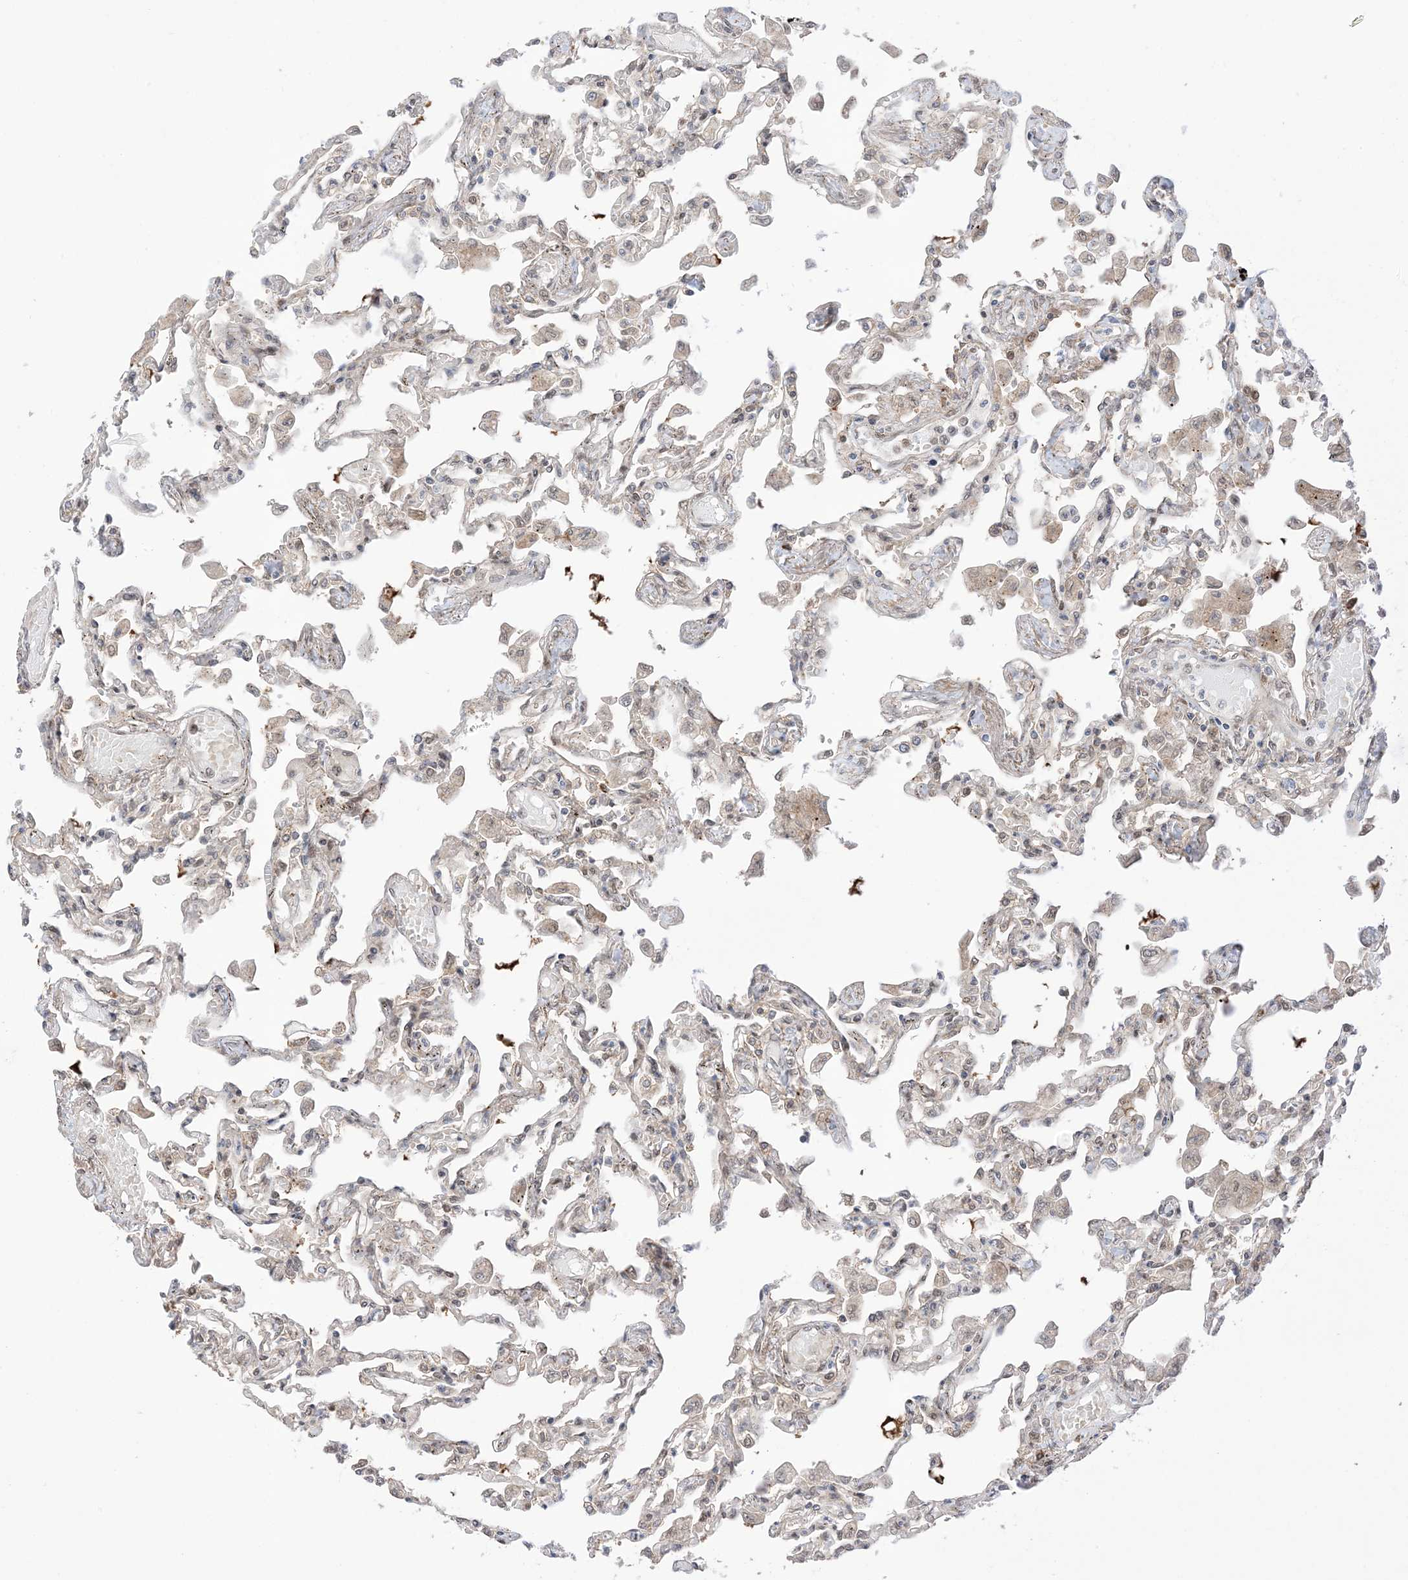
{"staining": {"intensity": "weak", "quantity": "25%-75%", "location": "cytoplasmic/membranous,nuclear"}, "tissue": "lung", "cell_type": "Alveolar cells", "image_type": "normal", "snomed": [{"axis": "morphology", "description": "Normal tissue, NOS"}, {"axis": "topography", "description": "Bronchus"}, {"axis": "topography", "description": "Lung"}], "caption": "An immunohistochemistry (IHC) photomicrograph of benign tissue is shown. Protein staining in brown labels weak cytoplasmic/membranous,nuclear positivity in lung within alveolar cells. Using DAB (3,3'-diaminobenzidine) (brown) and hematoxylin (blue) stains, captured at high magnification using brightfield microscopy.", "gene": "UBE2E2", "patient": {"sex": "female", "age": 49}}